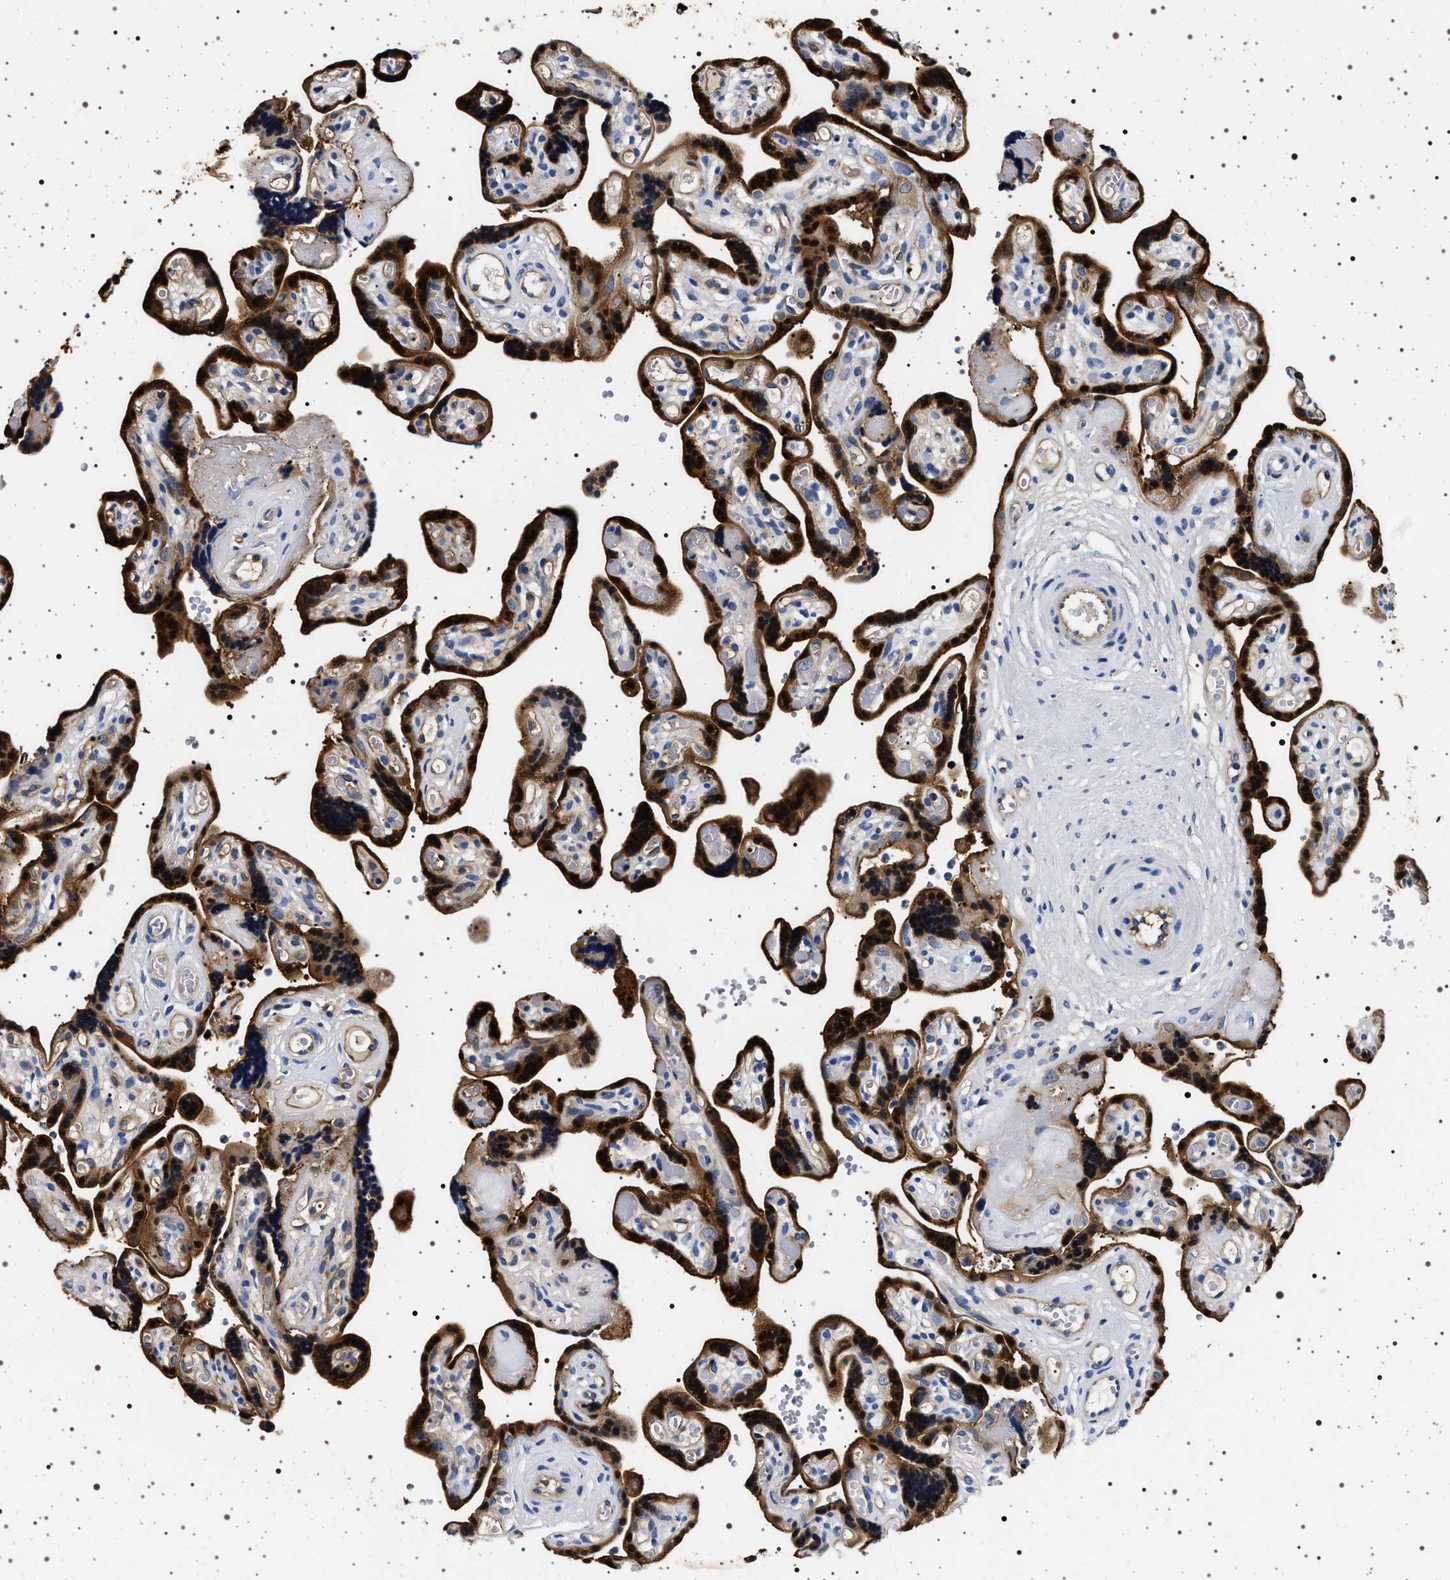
{"staining": {"intensity": "negative", "quantity": "none", "location": "none"}, "tissue": "placenta", "cell_type": "Decidual cells", "image_type": "normal", "snomed": [{"axis": "morphology", "description": "Normal tissue, NOS"}, {"axis": "topography", "description": "Placenta"}], "caption": "DAB (3,3'-diaminobenzidine) immunohistochemical staining of benign human placenta demonstrates no significant staining in decidual cells. (DAB (3,3'-diaminobenzidine) immunohistochemistry (IHC) with hematoxylin counter stain).", "gene": "HSD17B1", "patient": {"sex": "female", "age": 30}}